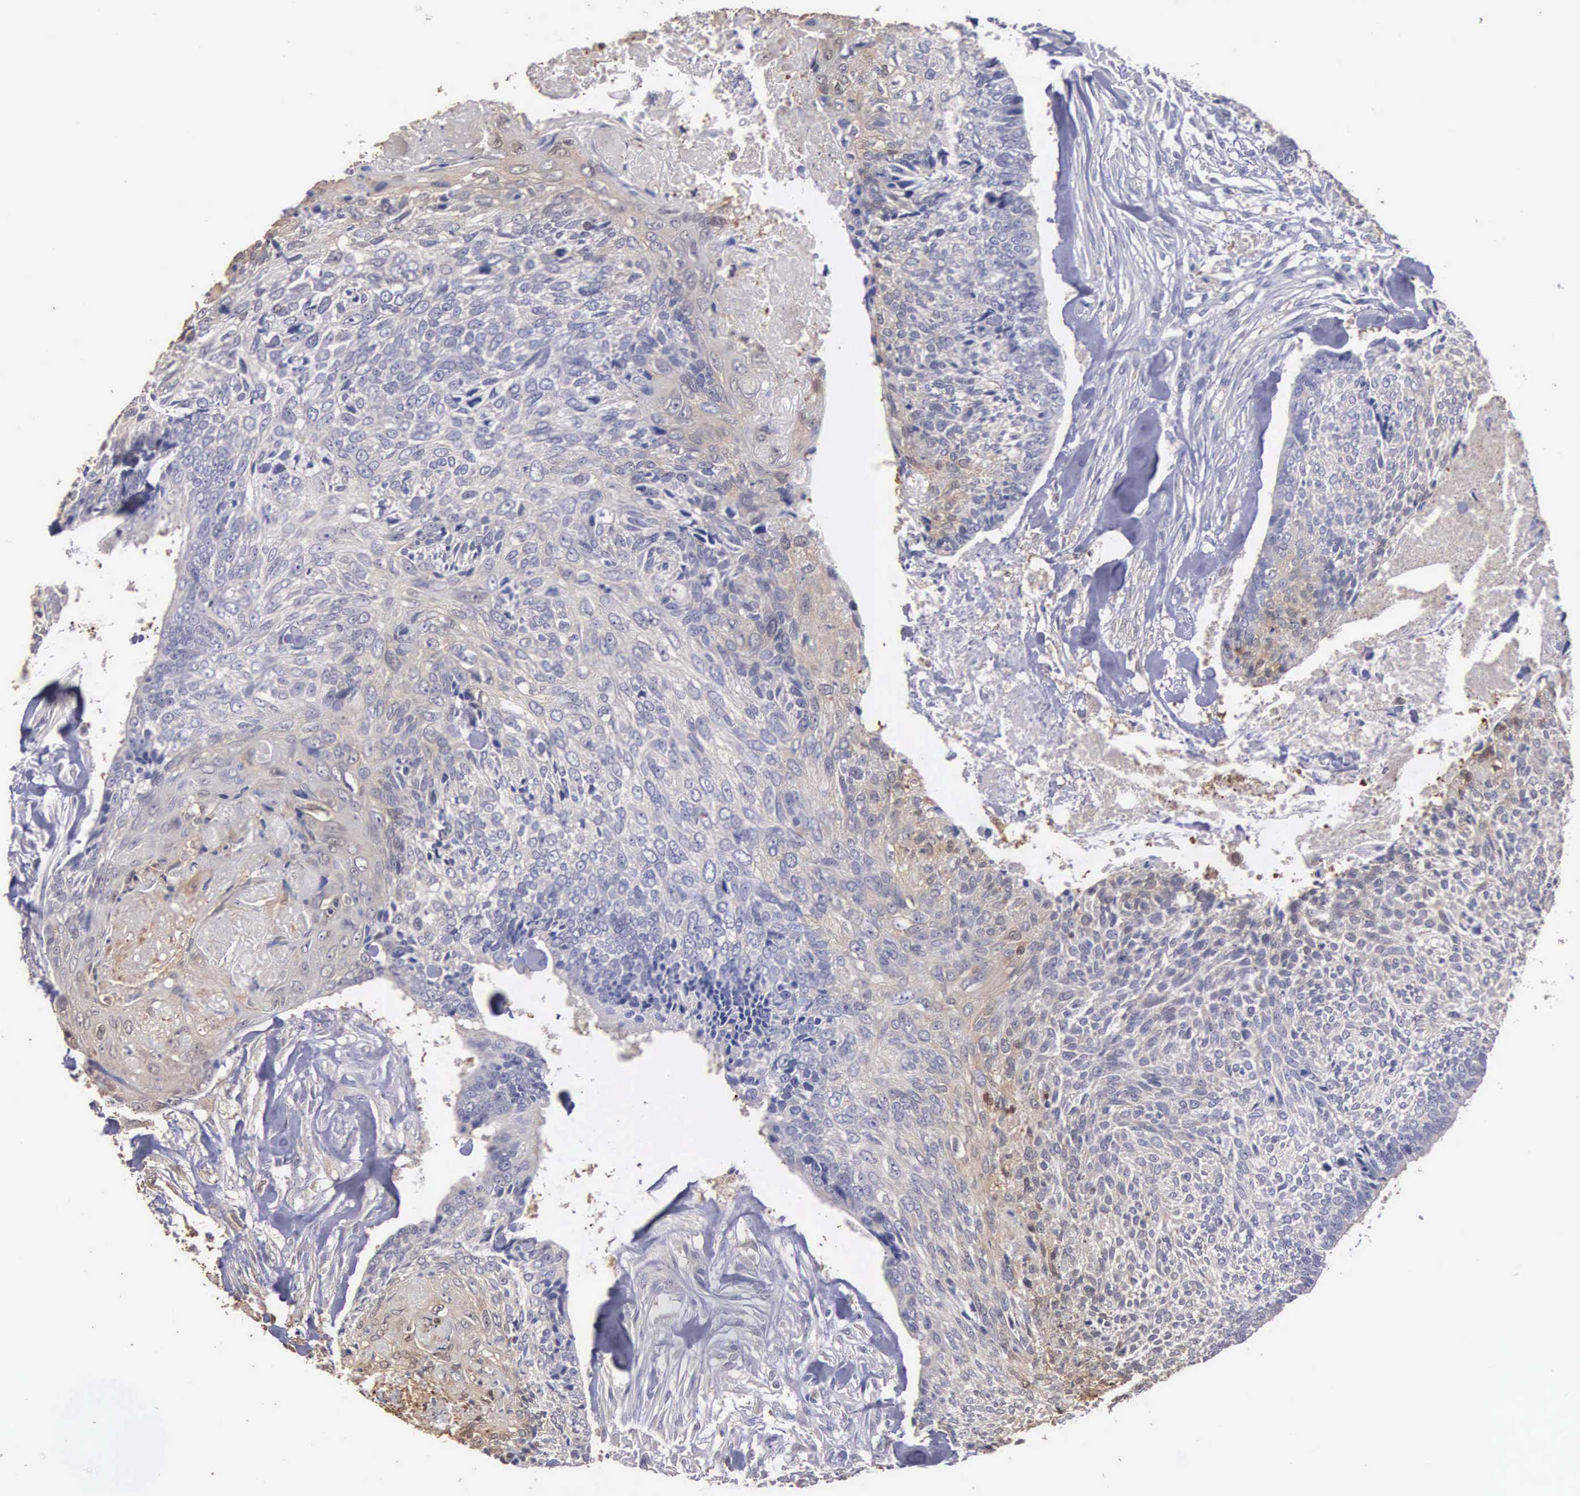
{"staining": {"intensity": "weak", "quantity": "<25%", "location": "cytoplasmic/membranous"}, "tissue": "head and neck cancer", "cell_type": "Tumor cells", "image_type": "cancer", "snomed": [{"axis": "morphology", "description": "Squamous cell carcinoma, NOS"}, {"axis": "topography", "description": "Salivary gland"}, {"axis": "topography", "description": "Head-Neck"}], "caption": "This is an IHC micrograph of human head and neck squamous cell carcinoma. There is no staining in tumor cells.", "gene": "ENO3", "patient": {"sex": "male", "age": 70}}